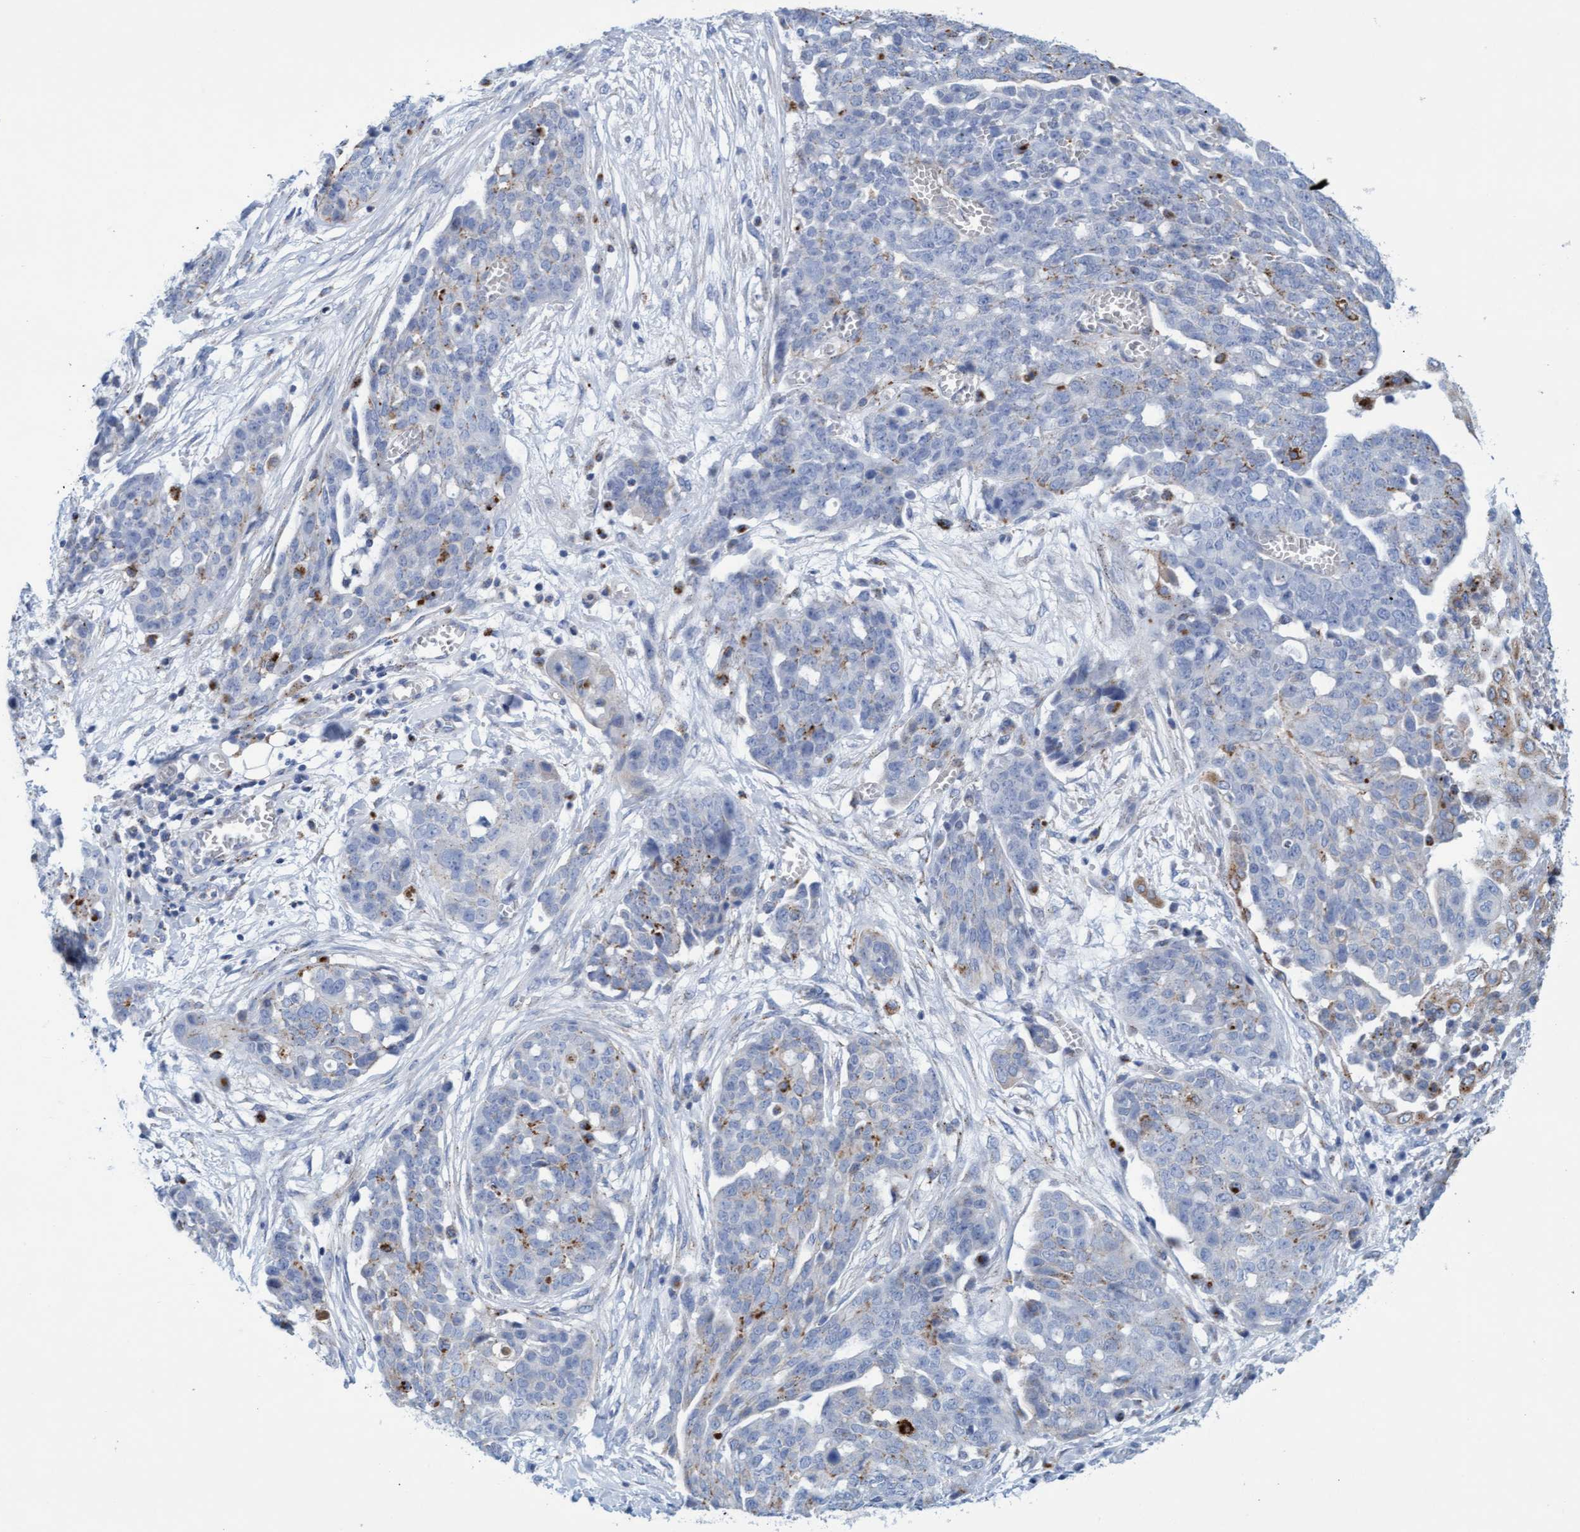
{"staining": {"intensity": "negative", "quantity": "none", "location": "none"}, "tissue": "ovarian cancer", "cell_type": "Tumor cells", "image_type": "cancer", "snomed": [{"axis": "morphology", "description": "Cystadenocarcinoma, serous, NOS"}, {"axis": "topography", "description": "Soft tissue"}, {"axis": "topography", "description": "Ovary"}], "caption": "The immunohistochemistry micrograph has no significant expression in tumor cells of ovarian cancer (serous cystadenocarcinoma) tissue. The staining was performed using DAB to visualize the protein expression in brown, while the nuclei were stained in blue with hematoxylin (Magnification: 20x).", "gene": "SGSH", "patient": {"sex": "female", "age": 57}}